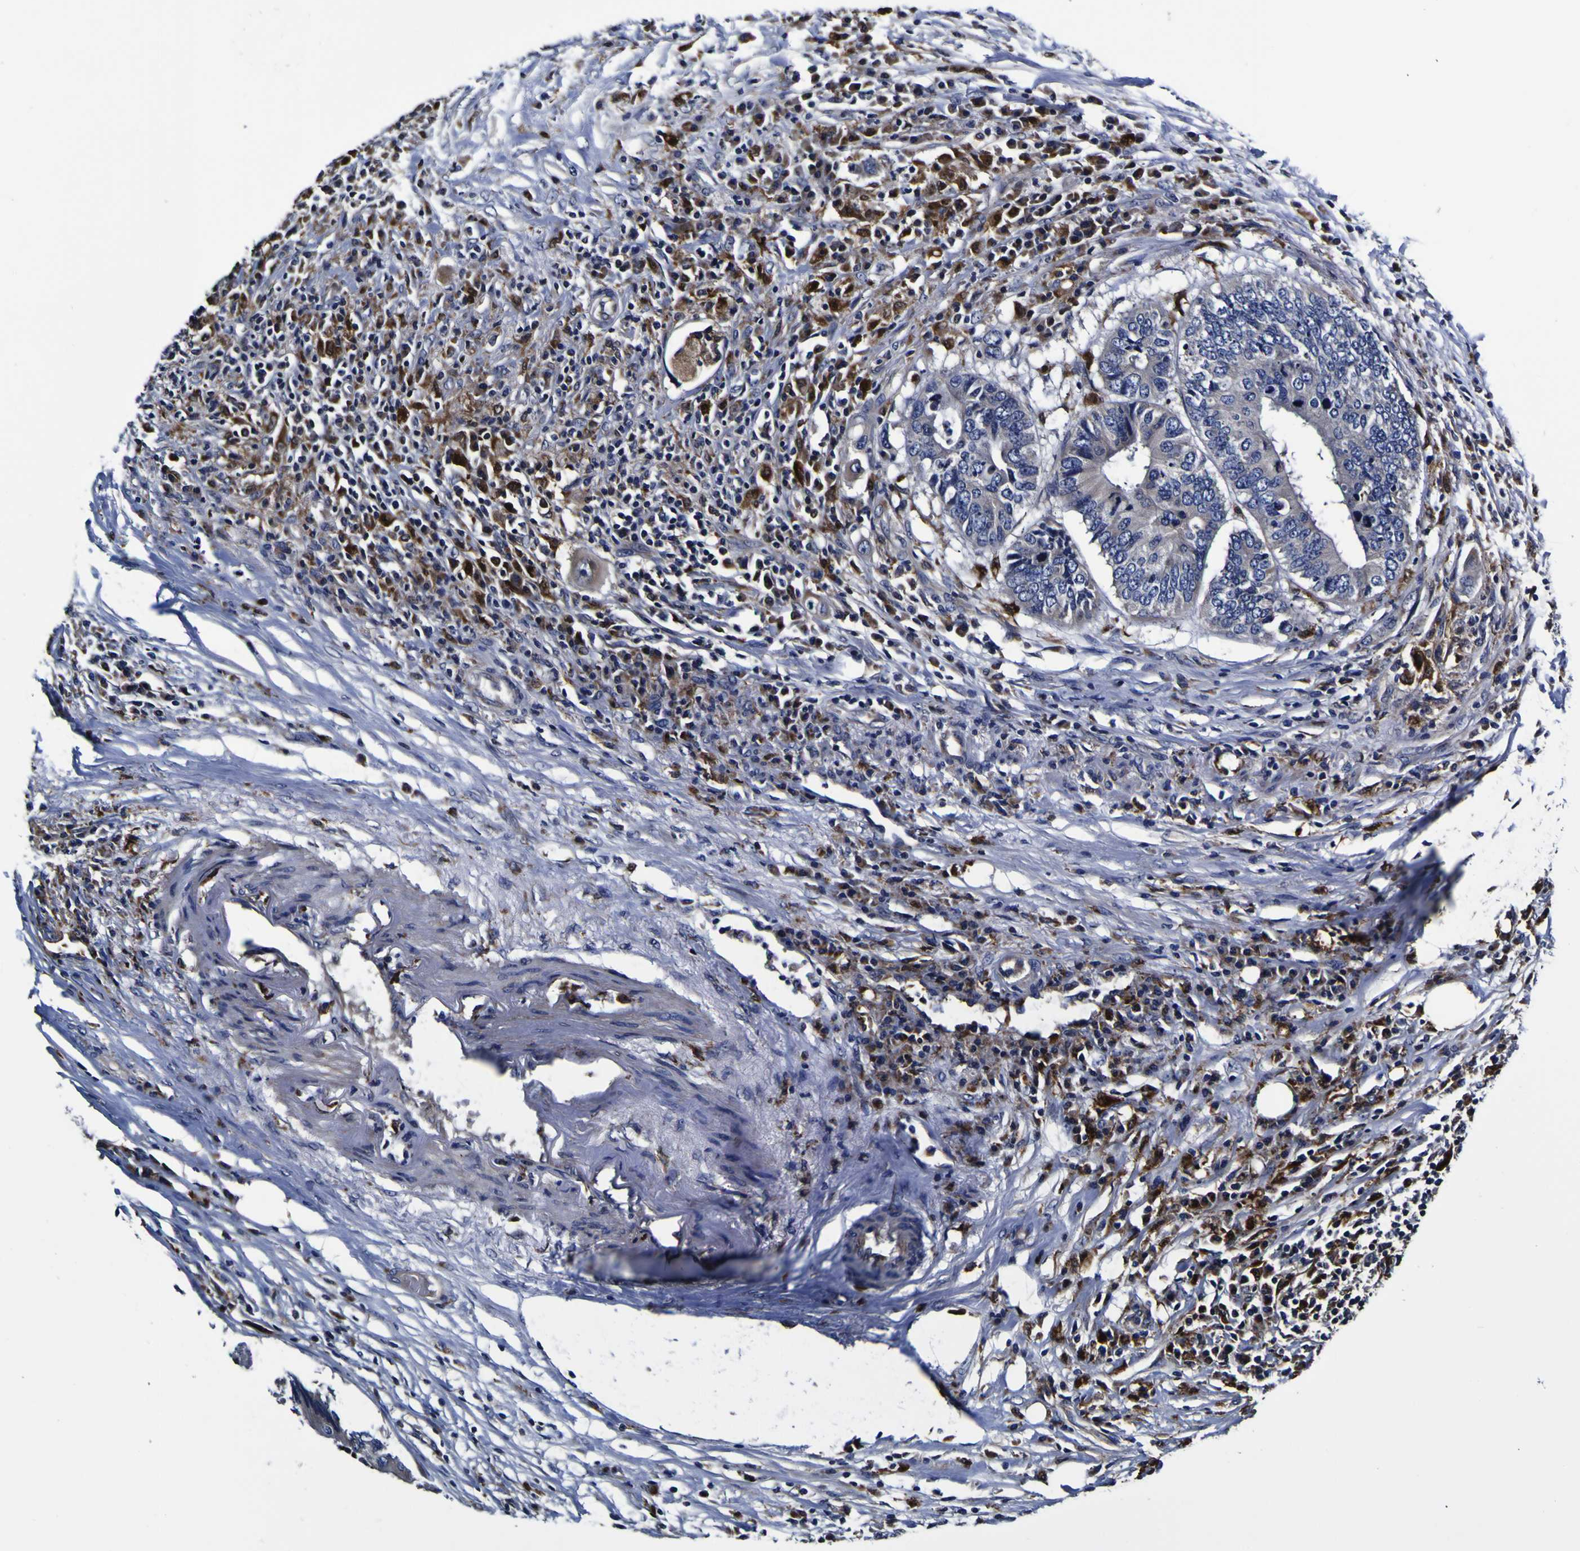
{"staining": {"intensity": "negative", "quantity": "none", "location": "none"}, "tissue": "colorectal cancer", "cell_type": "Tumor cells", "image_type": "cancer", "snomed": [{"axis": "morphology", "description": "Adenocarcinoma, NOS"}, {"axis": "topography", "description": "Colon"}], "caption": "Image shows no protein positivity in tumor cells of colorectal adenocarcinoma tissue. (Stains: DAB IHC with hematoxylin counter stain, Microscopy: brightfield microscopy at high magnification).", "gene": "GPX1", "patient": {"sex": "male", "age": 71}}